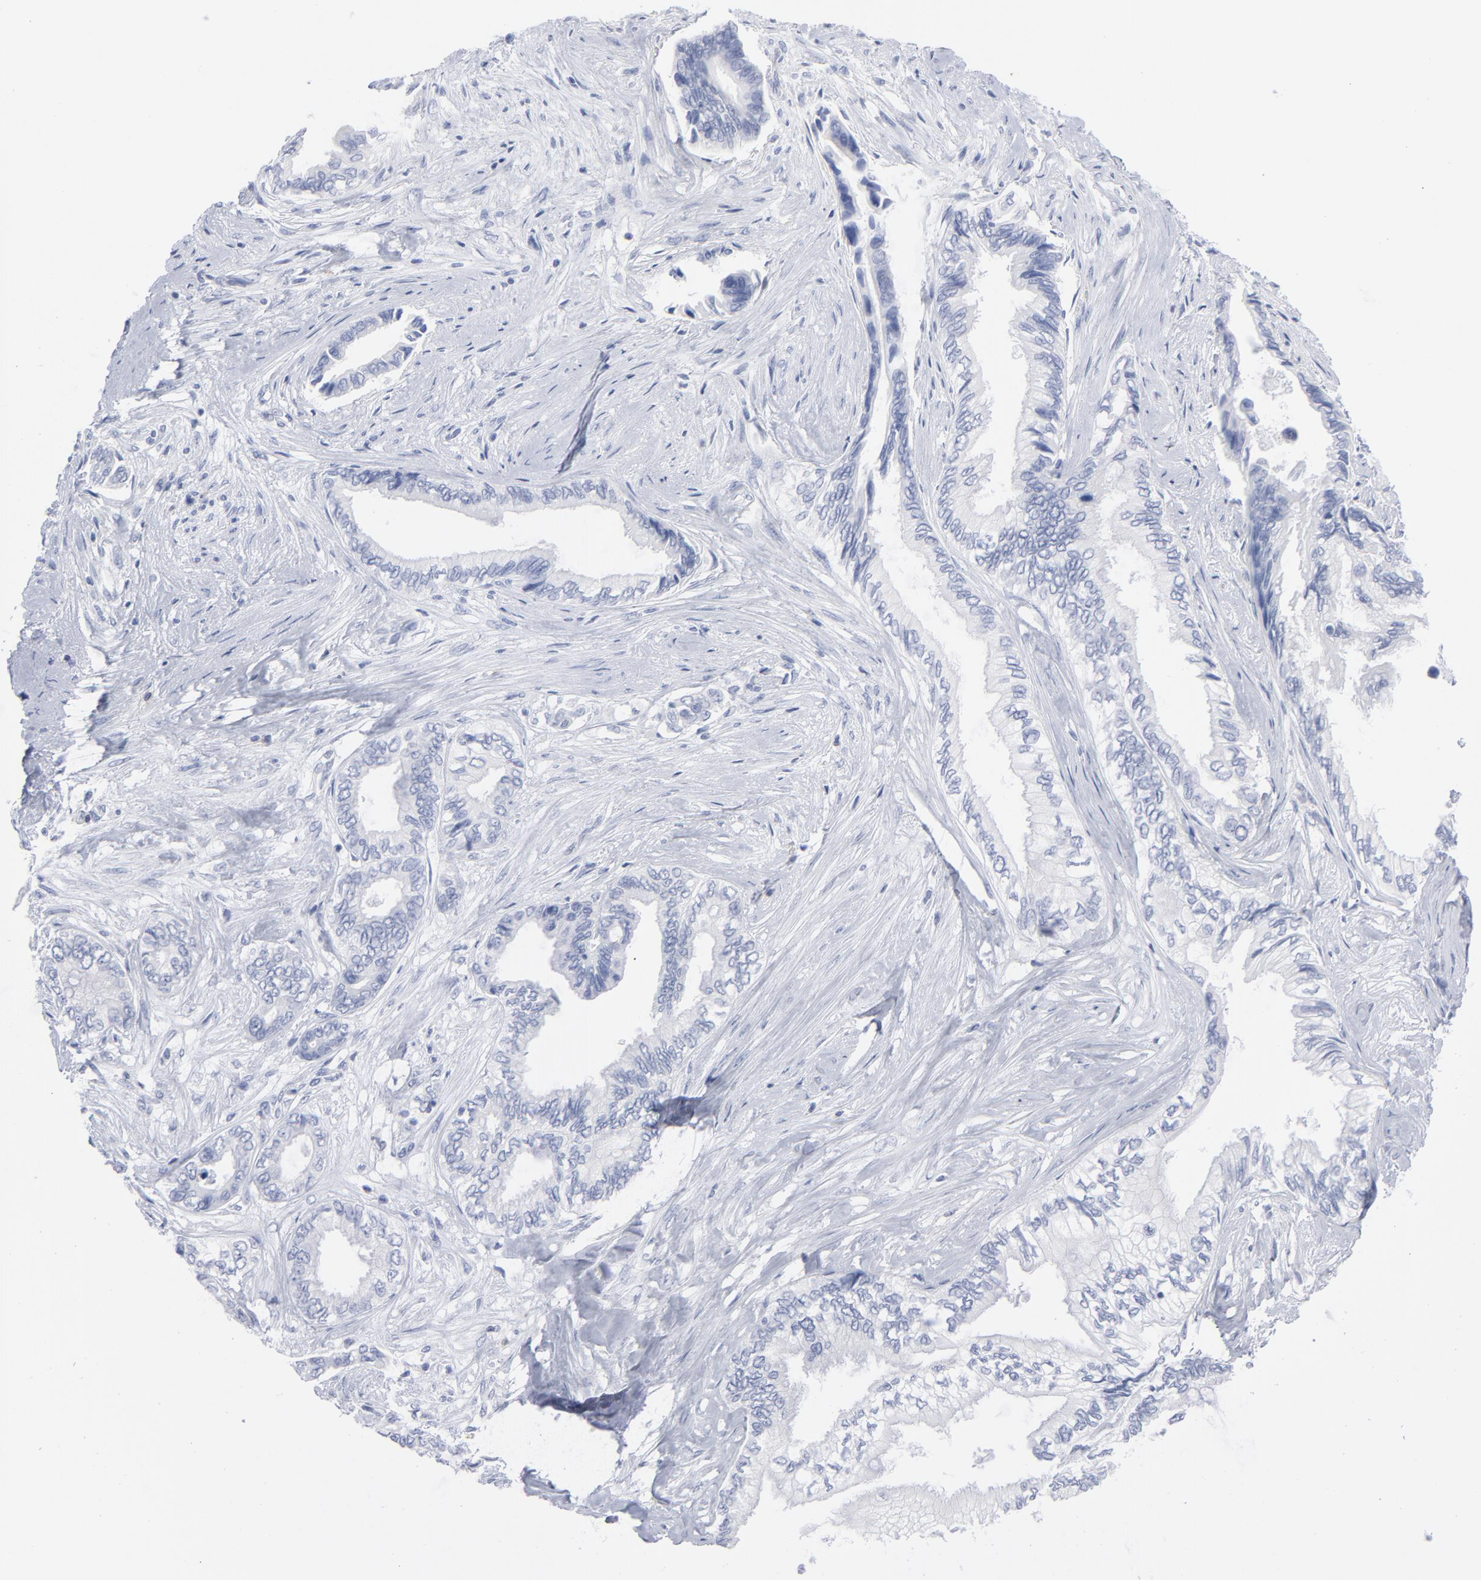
{"staining": {"intensity": "negative", "quantity": "none", "location": "none"}, "tissue": "pancreatic cancer", "cell_type": "Tumor cells", "image_type": "cancer", "snomed": [{"axis": "morphology", "description": "Adenocarcinoma, NOS"}, {"axis": "topography", "description": "Pancreas"}], "caption": "IHC of pancreatic adenocarcinoma displays no staining in tumor cells.", "gene": "P2RY8", "patient": {"sex": "female", "age": 66}}